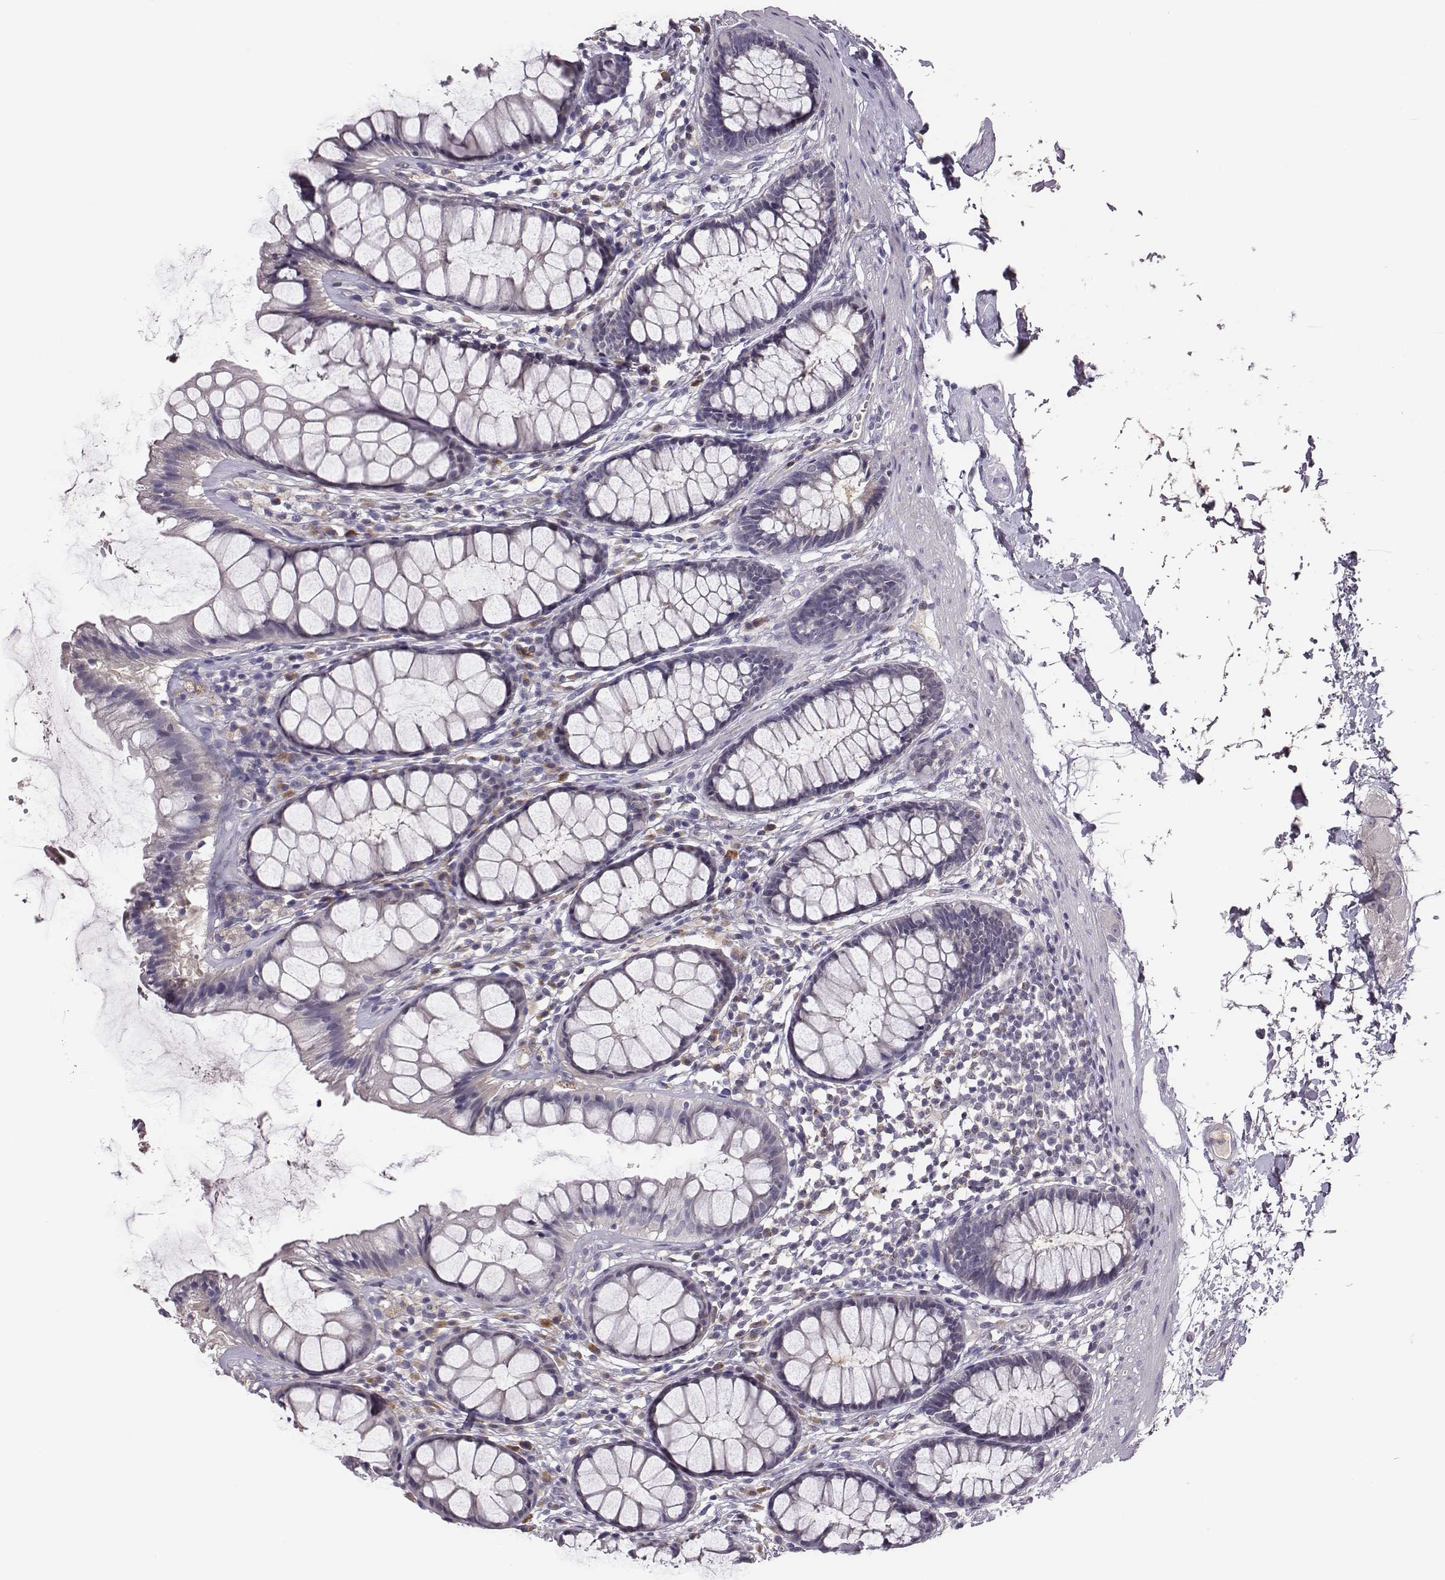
{"staining": {"intensity": "negative", "quantity": "none", "location": "none"}, "tissue": "rectum", "cell_type": "Glandular cells", "image_type": "normal", "snomed": [{"axis": "morphology", "description": "Normal tissue, NOS"}, {"axis": "topography", "description": "Rectum"}], "caption": "Protein analysis of normal rectum exhibits no significant staining in glandular cells. The staining was performed using DAB to visualize the protein expression in brown, while the nuclei were stained in blue with hematoxylin (Magnification: 20x).", "gene": "KMO", "patient": {"sex": "male", "age": 72}}